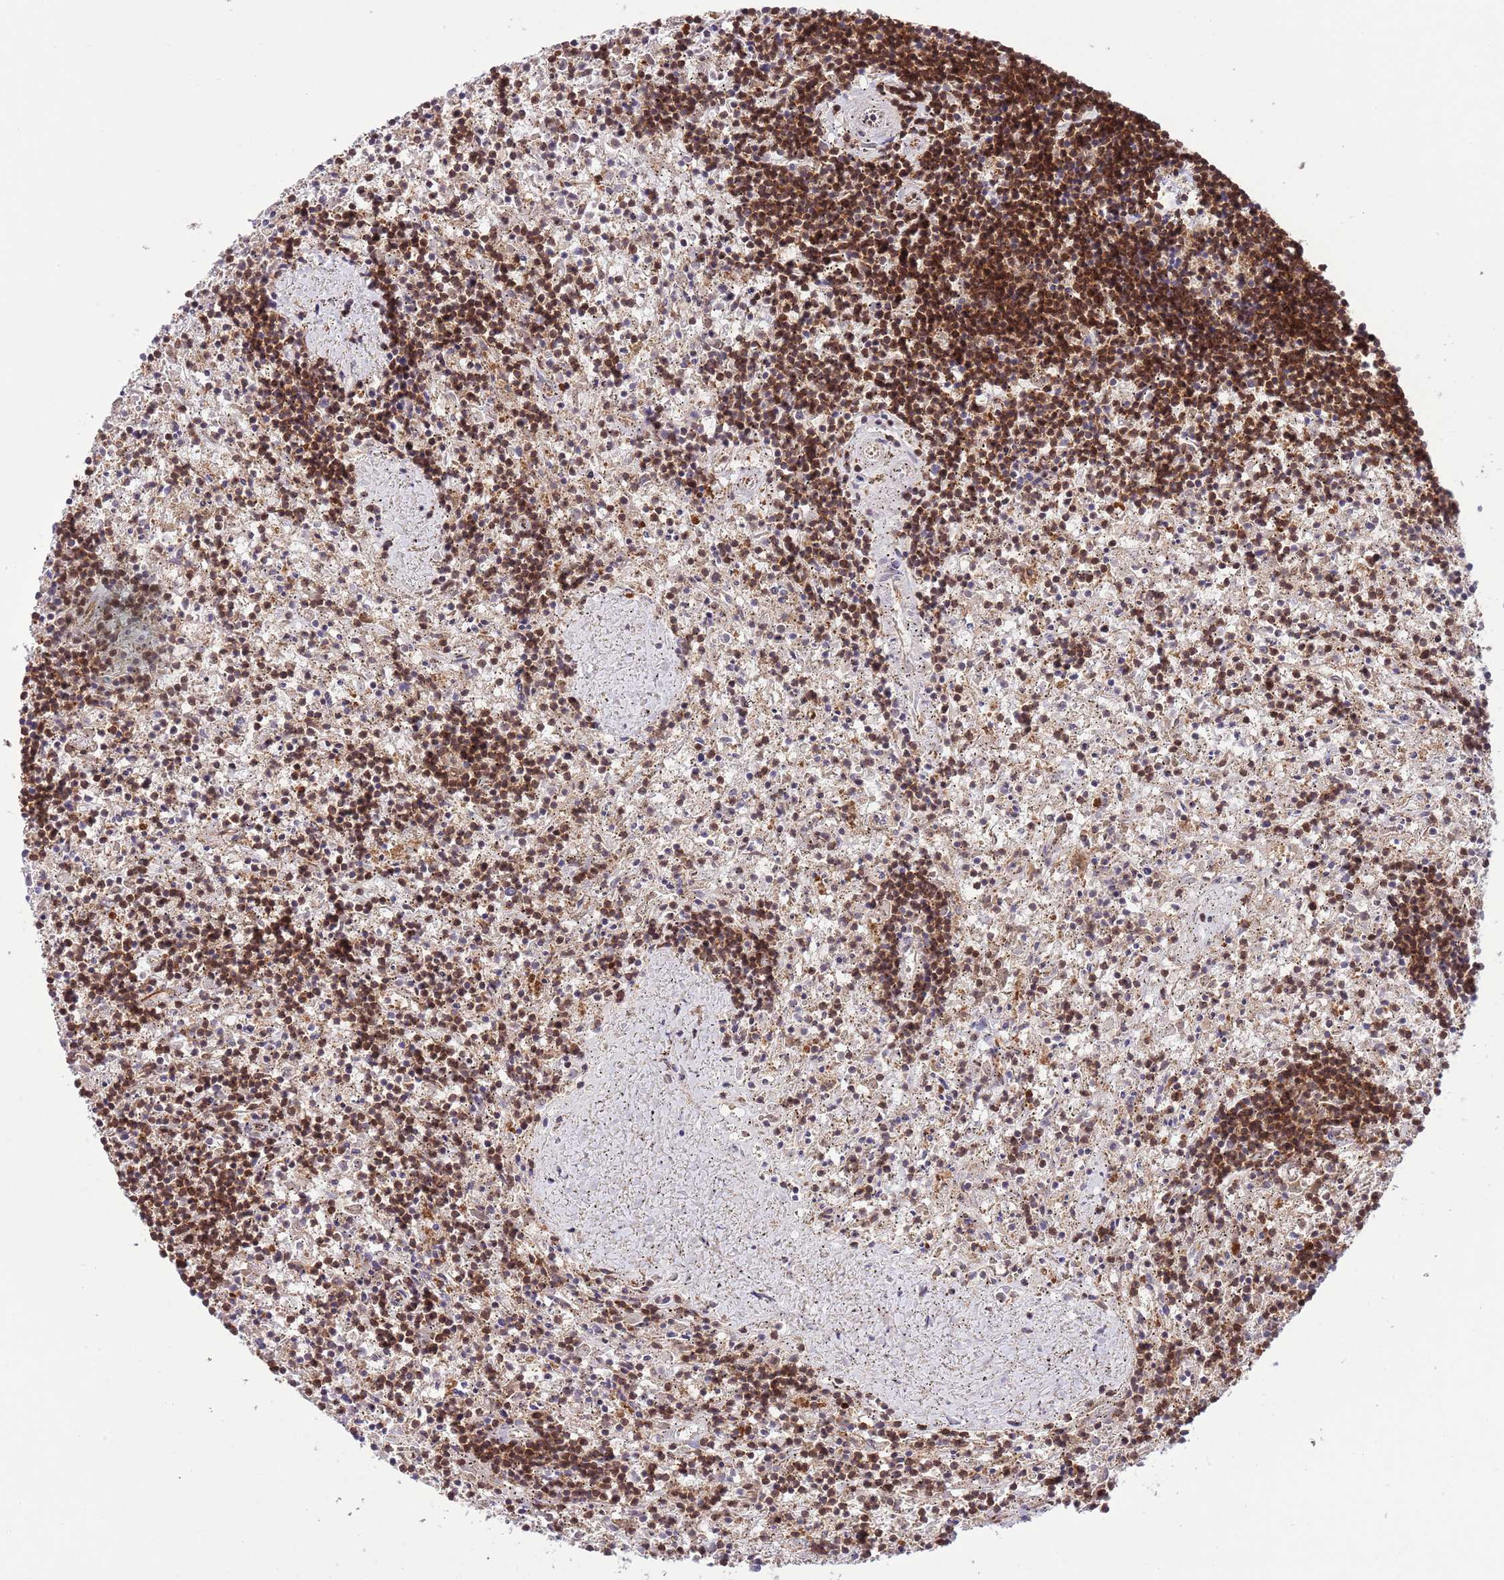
{"staining": {"intensity": "moderate", "quantity": ">75%", "location": "nuclear"}, "tissue": "lymphoma", "cell_type": "Tumor cells", "image_type": "cancer", "snomed": [{"axis": "morphology", "description": "Malignant lymphoma, non-Hodgkin's type, Low grade"}, {"axis": "topography", "description": "Spleen"}], "caption": "Moderate nuclear positivity for a protein is identified in about >75% of tumor cells of lymphoma using IHC.", "gene": "HDHD2", "patient": {"sex": "male", "age": 76}}